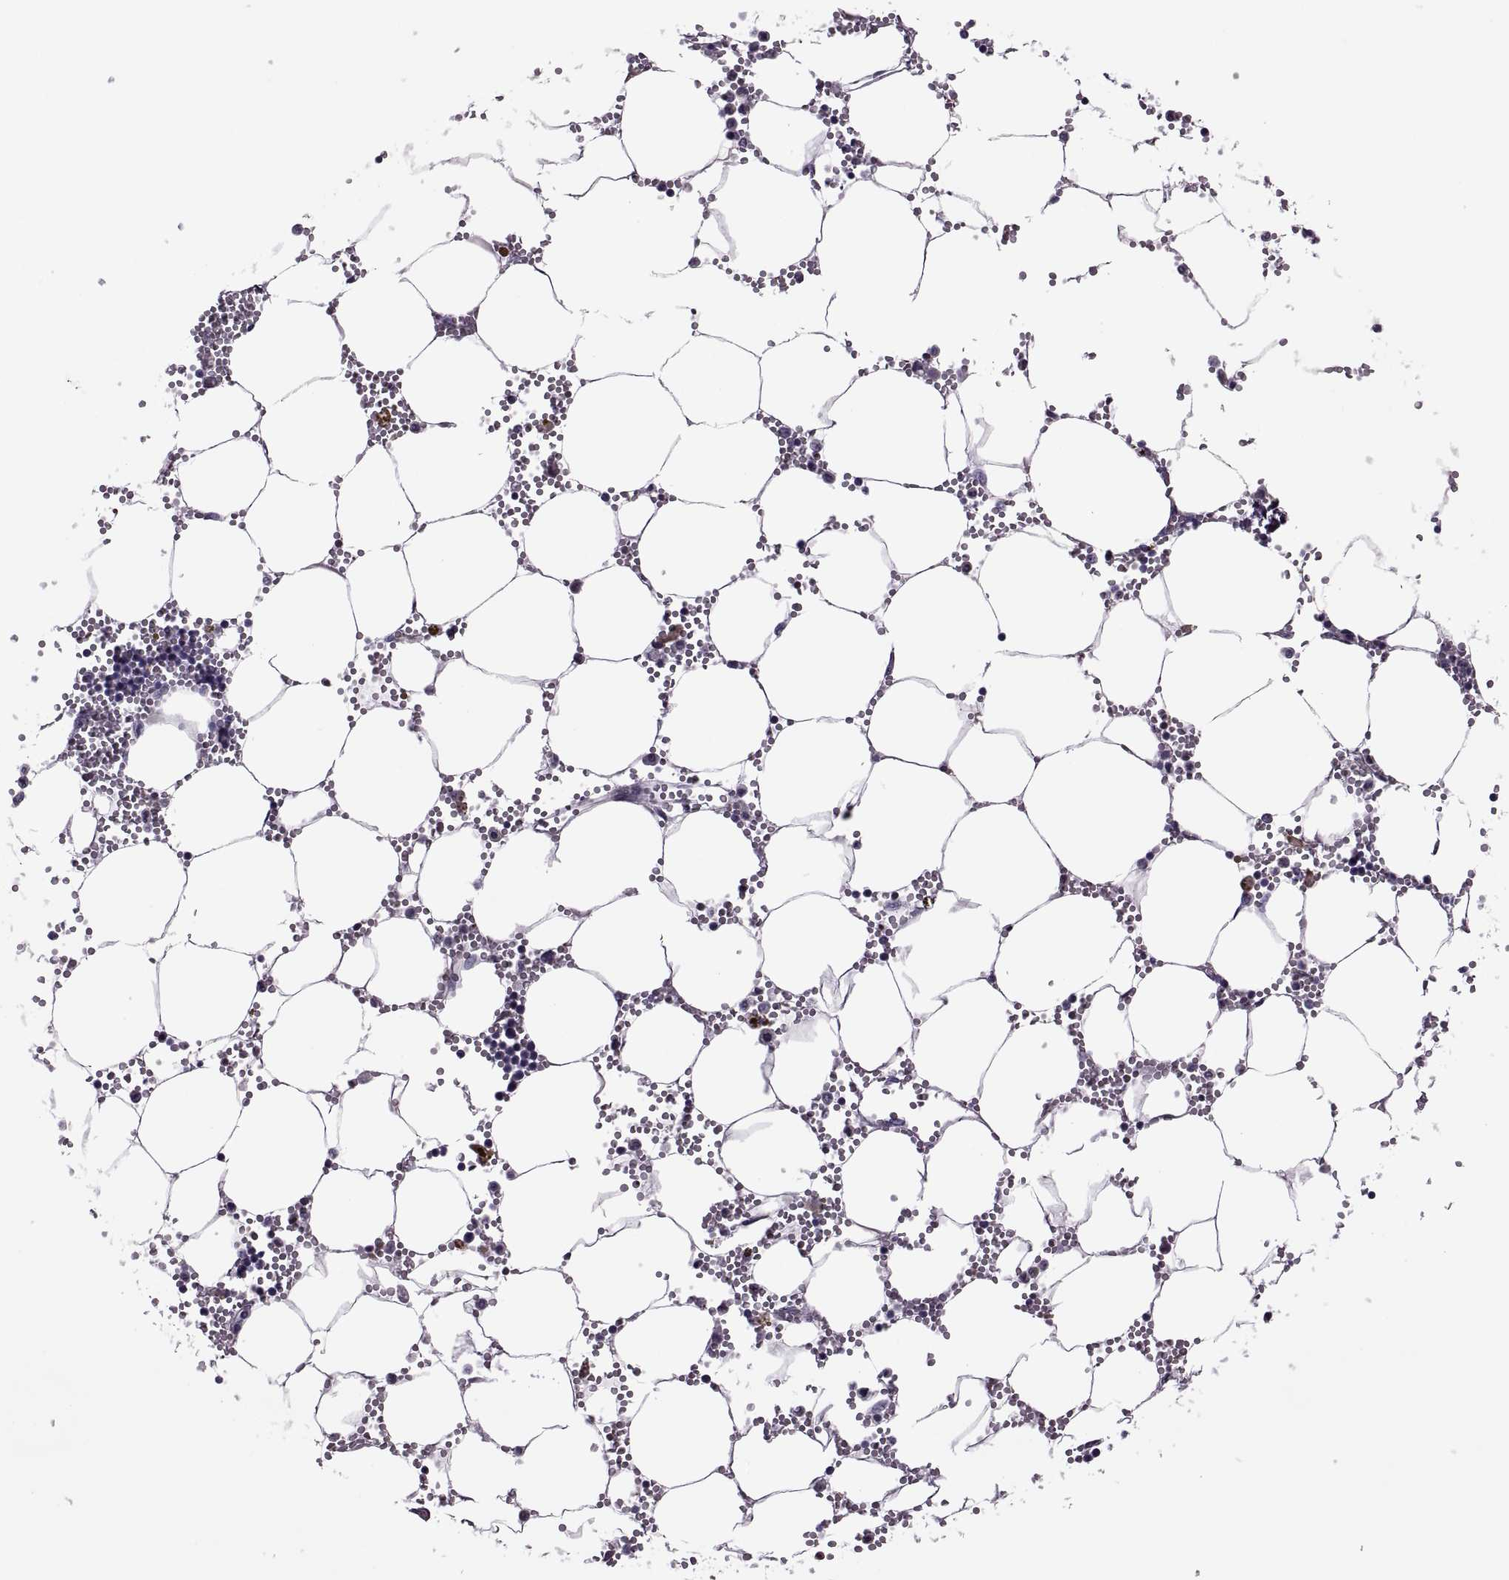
{"staining": {"intensity": "negative", "quantity": "none", "location": "none"}, "tissue": "bone marrow", "cell_type": "Hematopoietic cells", "image_type": "normal", "snomed": [{"axis": "morphology", "description": "Normal tissue, NOS"}, {"axis": "topography", "description": "Bone marrow"}], "caption": "Immunohistochemistry (IHC) photomicrograph of normal bone marrow: bone marrow stained with DAB (3,3'-diaminobenzidine) shows no significant protein staining in hematopoietic cells.", "gene": "ODF3", "patient": {"sex": "male", "age": 54}}